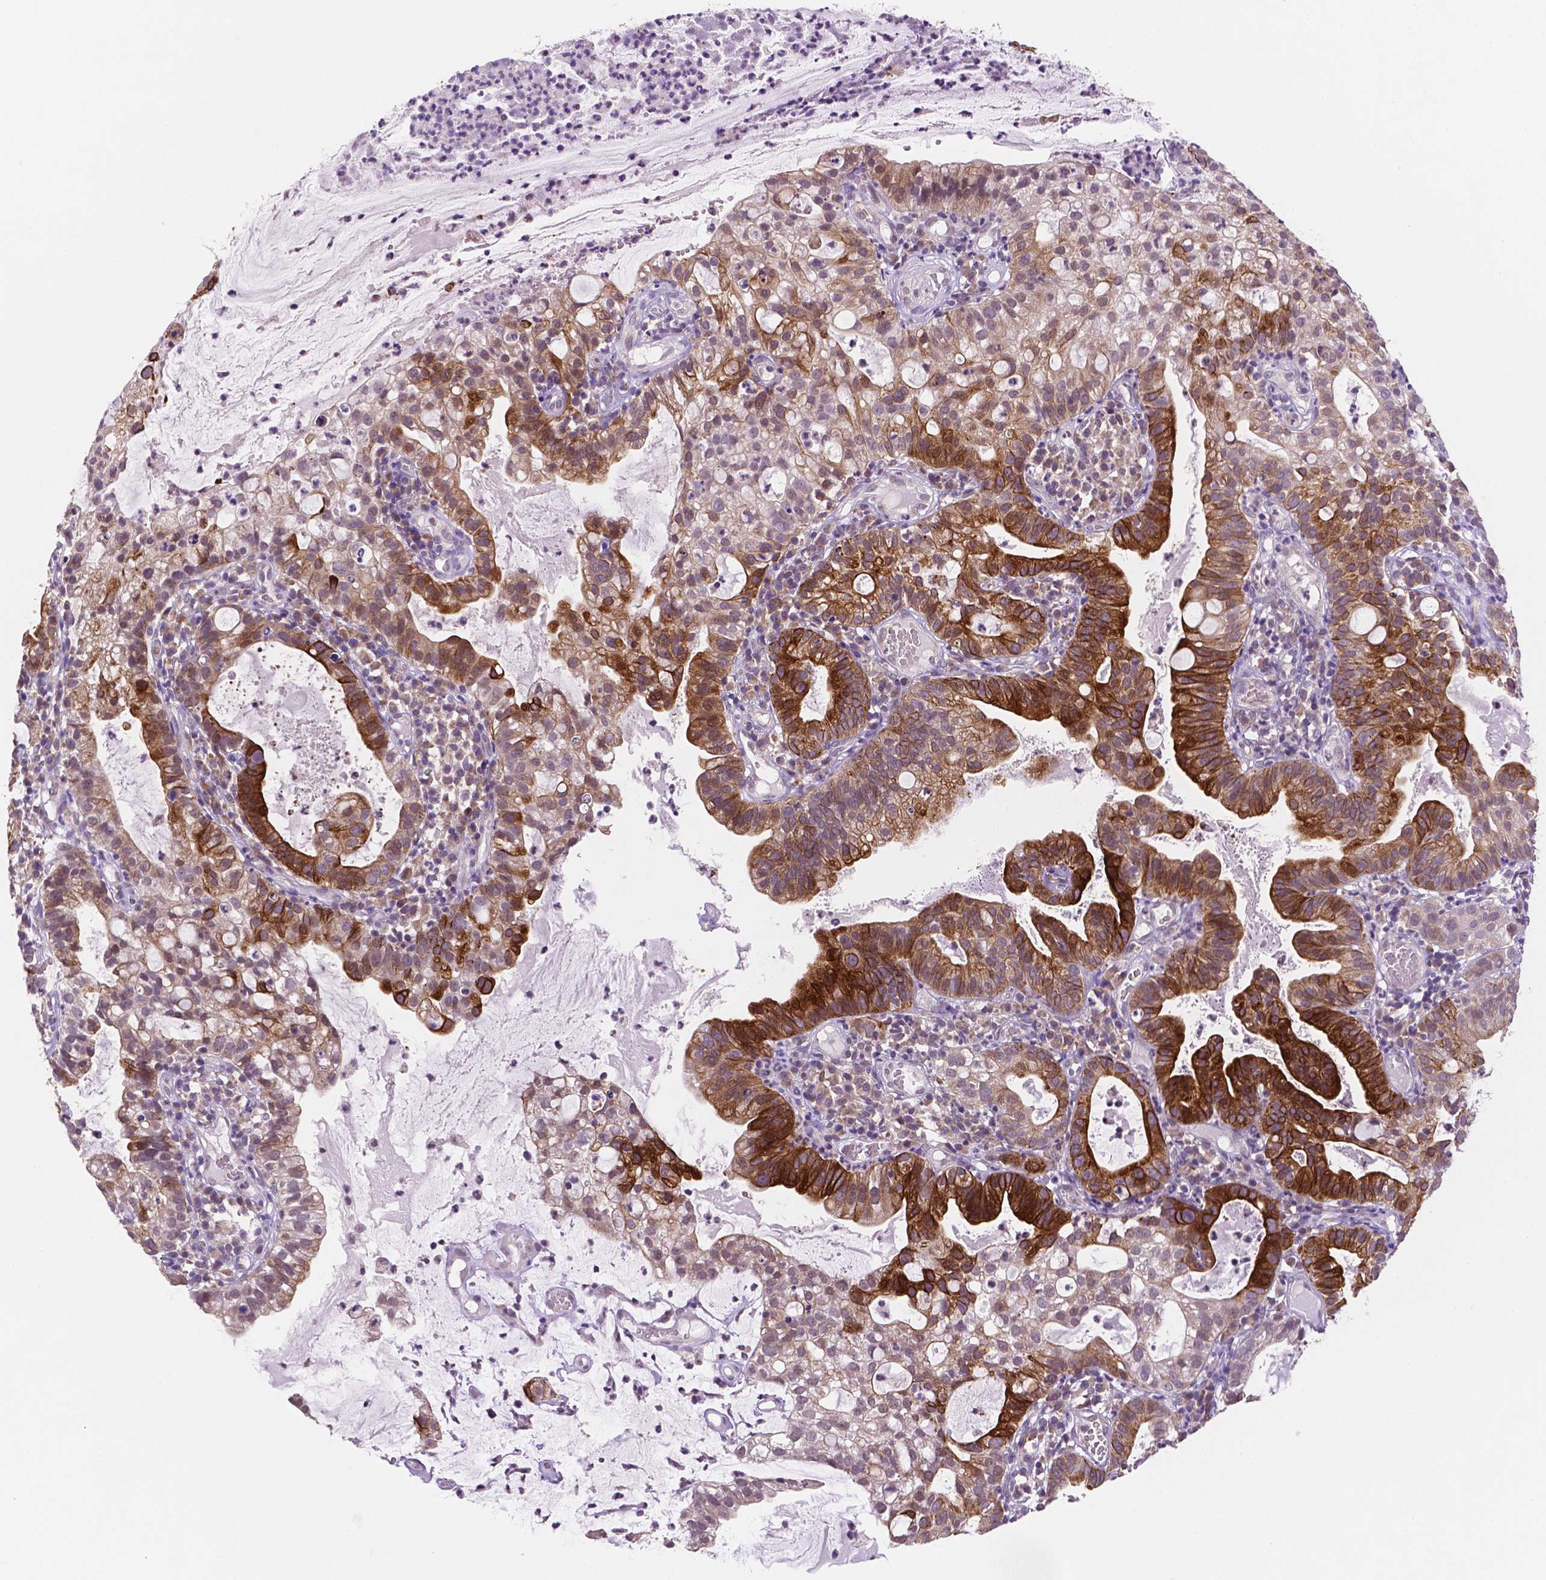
{"staining": {"intensity": "strong", "quantity": "25%-75%", "location": "cytoplasmic/membranous"}, "tissue": "cervical cancer", "cell_type": "Tumor cells", "image_type": "cancer", "snomed": [{"axis": "morphology", "description": "Adenocarcinoma, NOS"}, {"axis": "topography", "description": "Cervix"}], "caption": "DAB (3,3'-diaminobenzidine) immunohistochemical staining of adenocarcinoma (cervical) displays strong cytoplasmic/membranous protein positivity in approximately 25%-75% of tumor cells.", "gene": "SHLD3", "patient": {"sex": "female", "age": 41}}